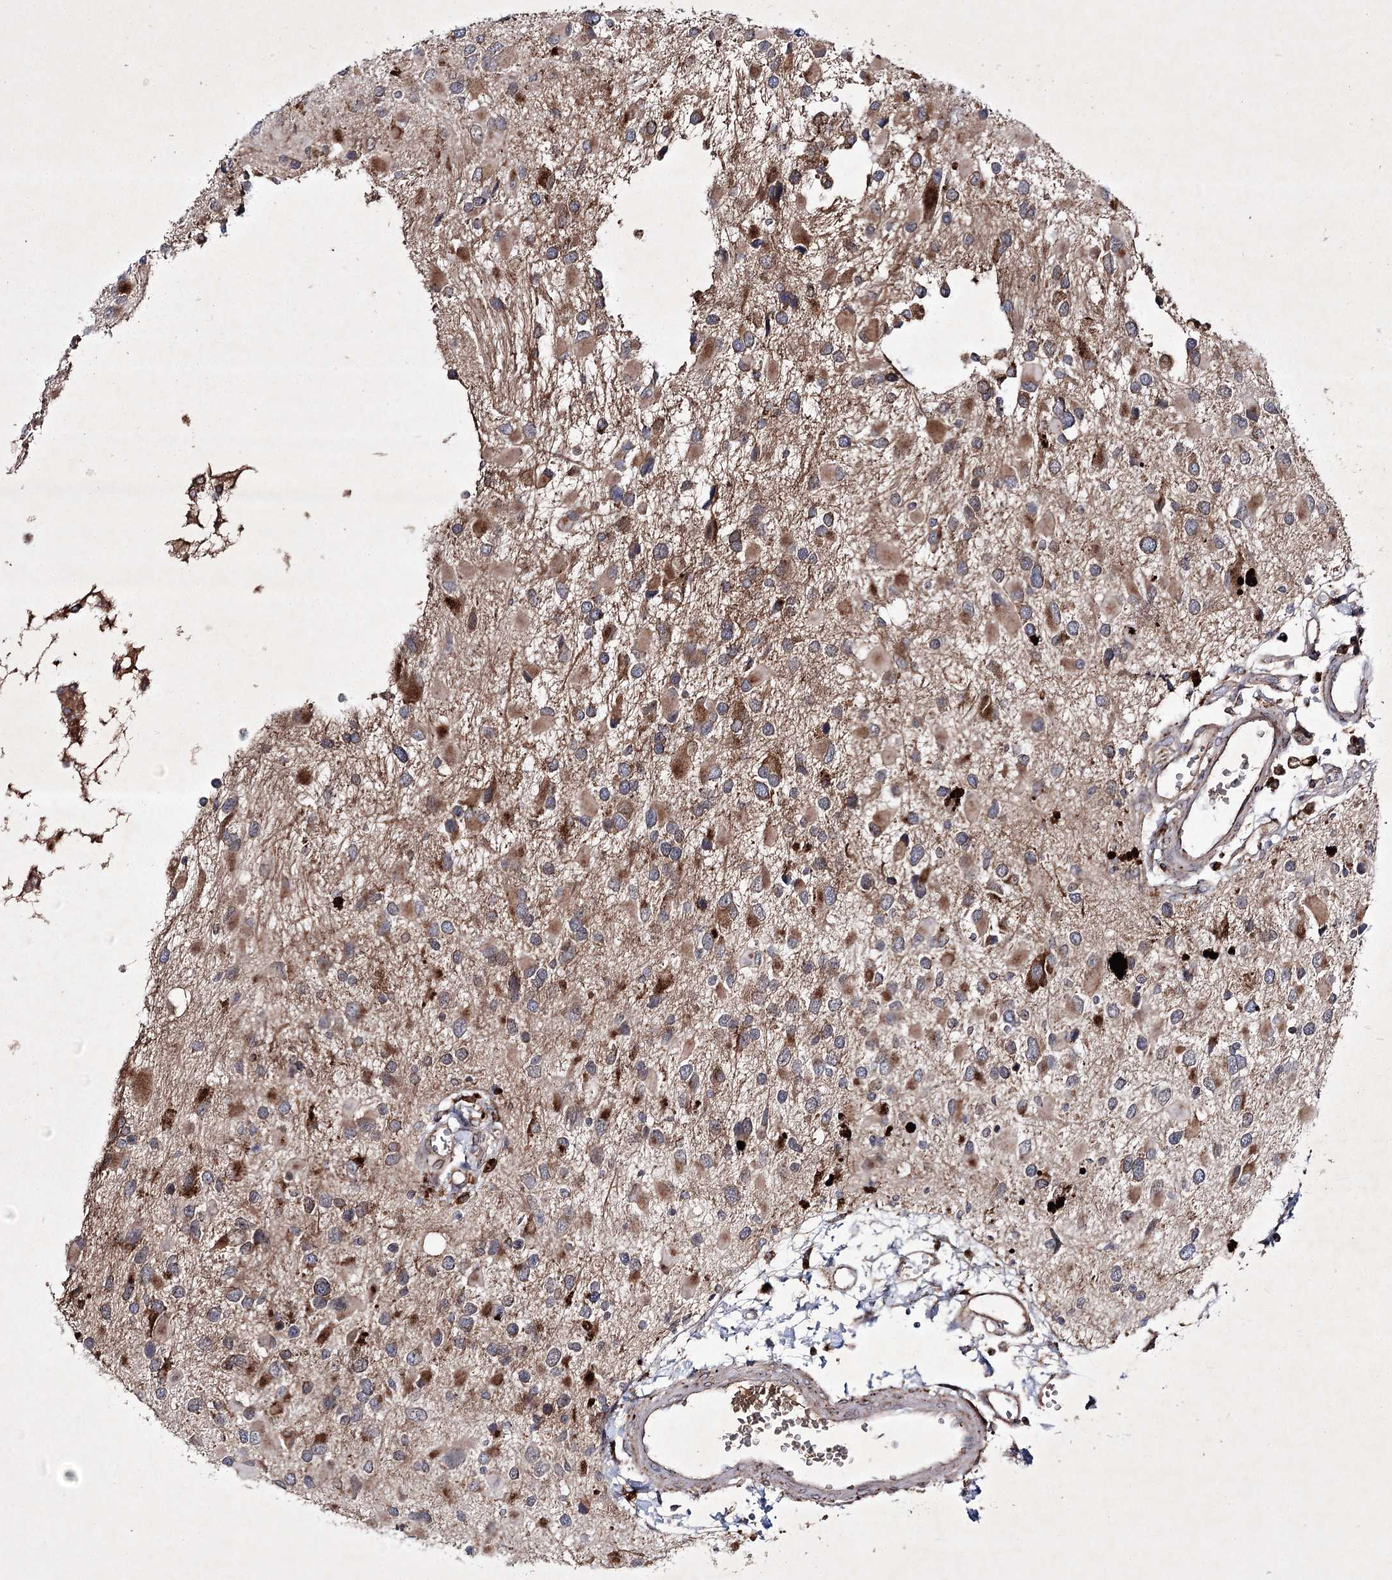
{"staining": {"intensity": "moderate", "quantity": "25%-75%", "location": "cytoplasmic/membranous"}, "tissue": "glioma", "cell_type": "Tumor cells", "image_type": "cancer", "snomed": [{"axis": "morphology", "description": "Glioma, malignant, High grade"}, {"axis": "topography", "description": "Brain"}], "caption": "Protein expression analysis of human glioma reveals moderate cytoplasmic/membranous staining in about 25%-75% of tumor cells.", "gene": "ALG9", "patient": {"sex": "male", "age": 53}}